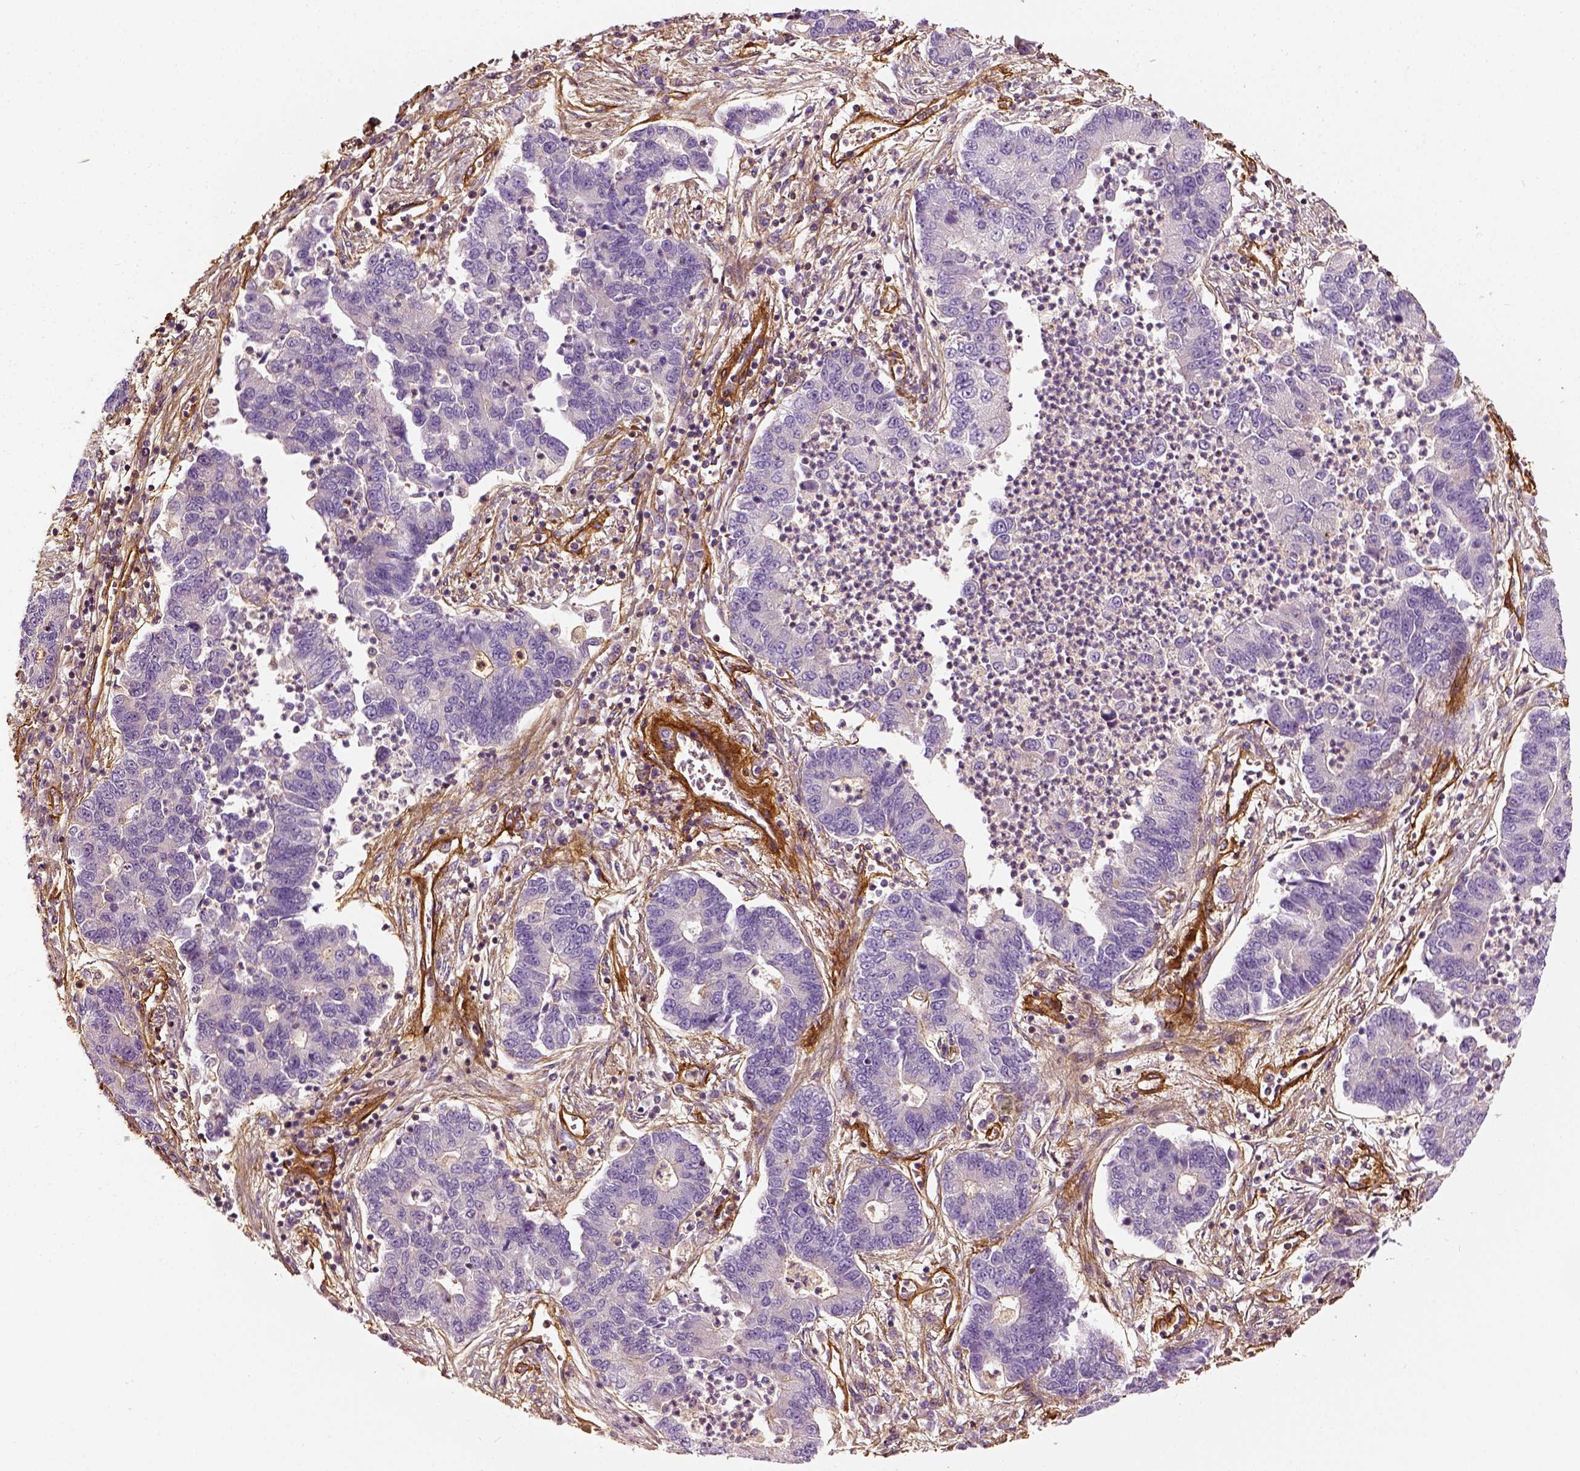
{"staining": {"intensity": "negative", "quantity": "none", "location": "none"}, "tissue": "lung cancer", "cell_type": "Tumor cells", "image_type": "cancer", "snomed": [{"axis": "morphology", "description": "Adenocarcinoma, NOS"}, {"axis": "topography", "description": "Lung"}], "caption": "DAB (3,3'-diaminobenzidine) immunohistochemical staining of lung adenocarcinoma displays no significant expression in tumor cells.", "gene": "COL6A2", "patient": {"sex": "female", "age": 57}}